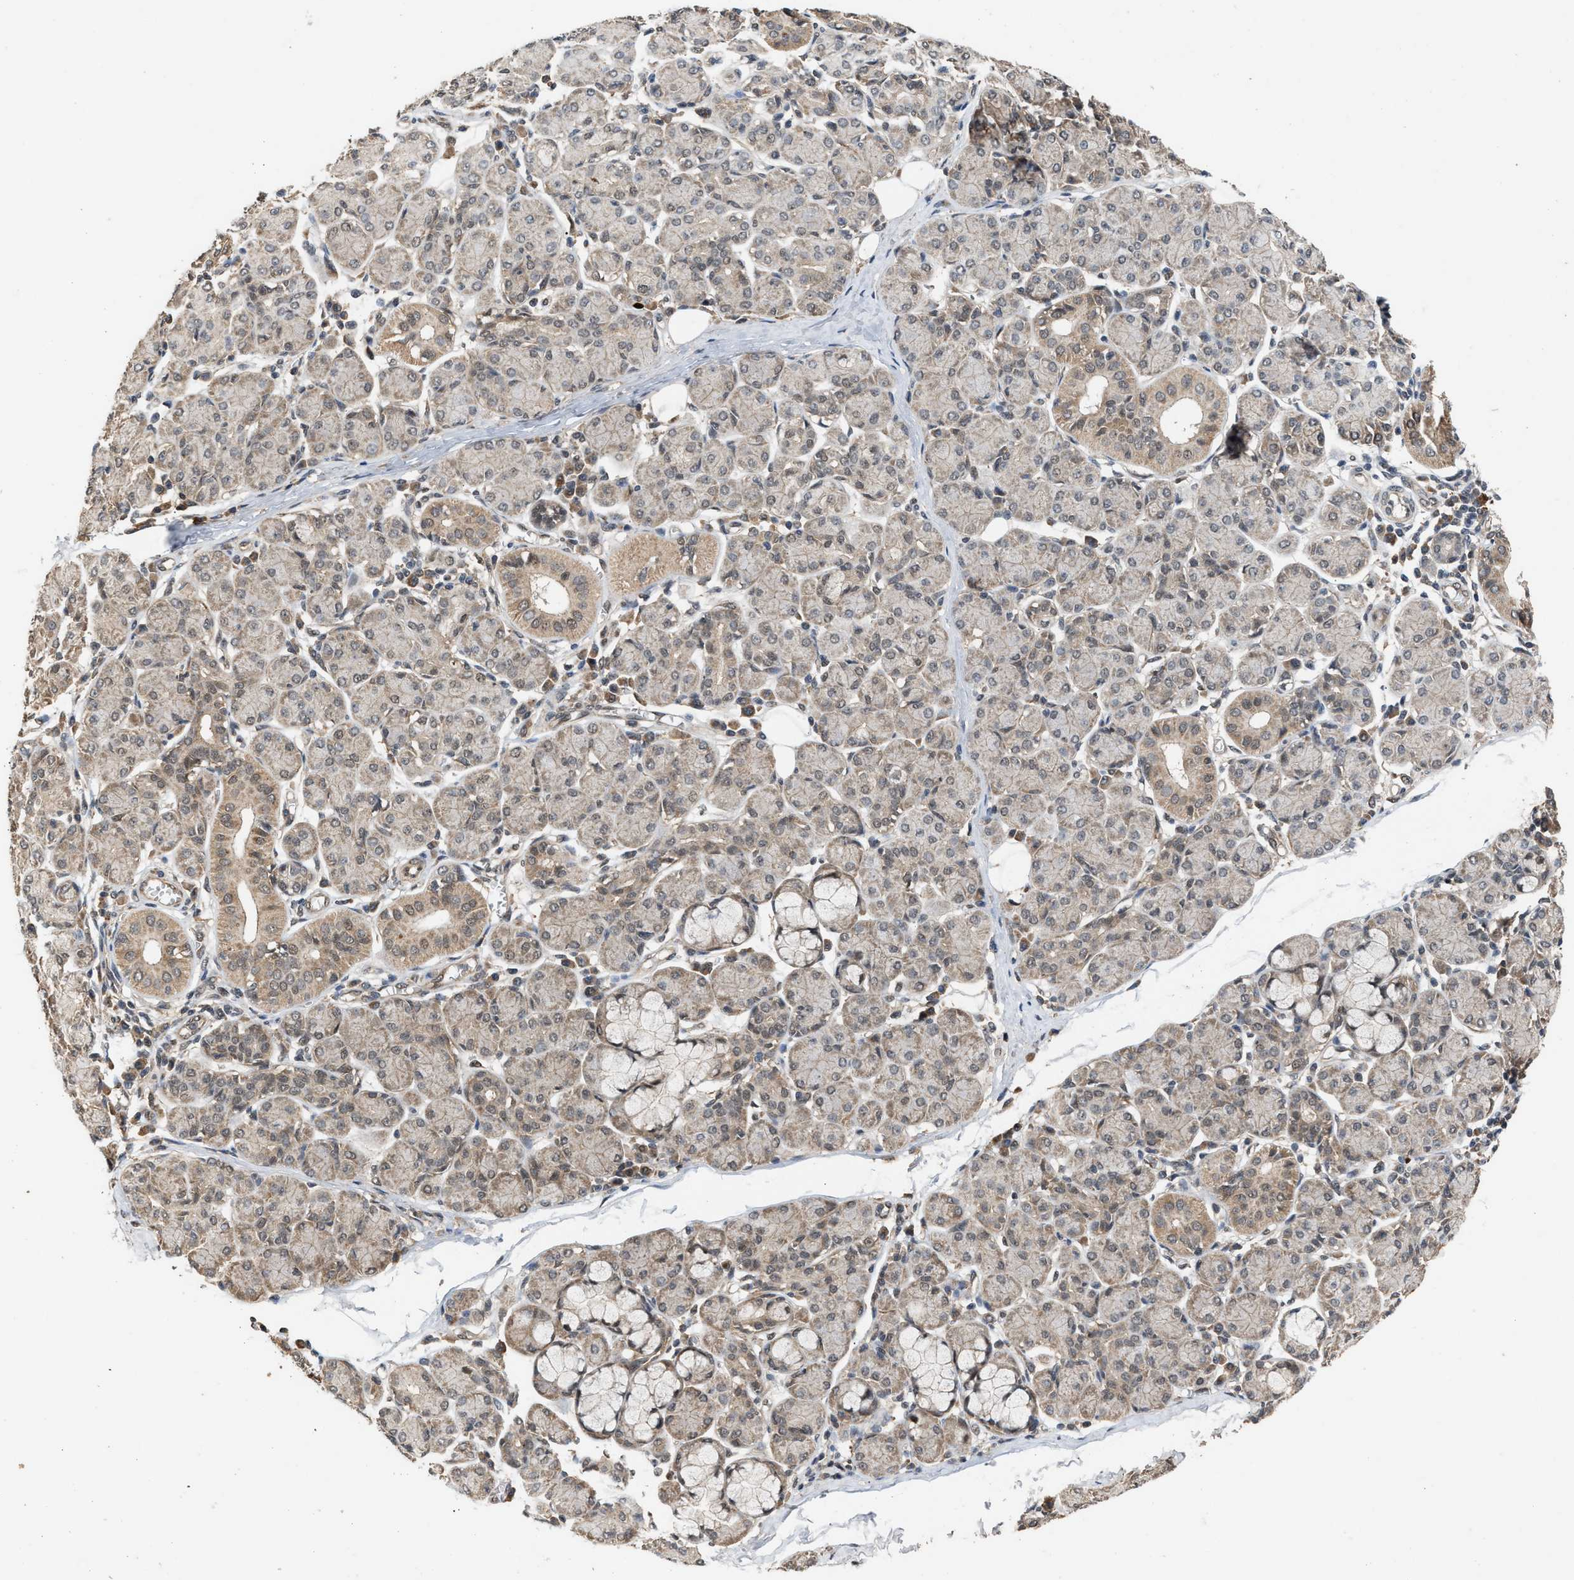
{"staining": {"intensity": "moderate", "quantity": "25%-75%", "location": "cytoplasmic/membranous"}, "tissue": "salivary gland", "cell_type": "Glandular cells", "image_type": "normal", "snomed": [{"axis": "morphology", "description": "Normal tissue, NOS"}, {"axis": "morphology", "description": "Inflammation, NOS"}, {"axis": "topography", "description": "Lymph node"}, {"axis": "topography", "description": "Salivary gland"}], "caption": "Benign salivary gland was stained to show a protein in brown. There is medium levels of moderate cytoplasmic/membranous expression in about 25%-75% of glandular cells. The staining is performed using DAB brown chromogen to label protein expression. The nuclei are counter-stained blue using hematoxylin.", "gene": "RUSC2", "patient": {"sex": "male", "age": 3}}